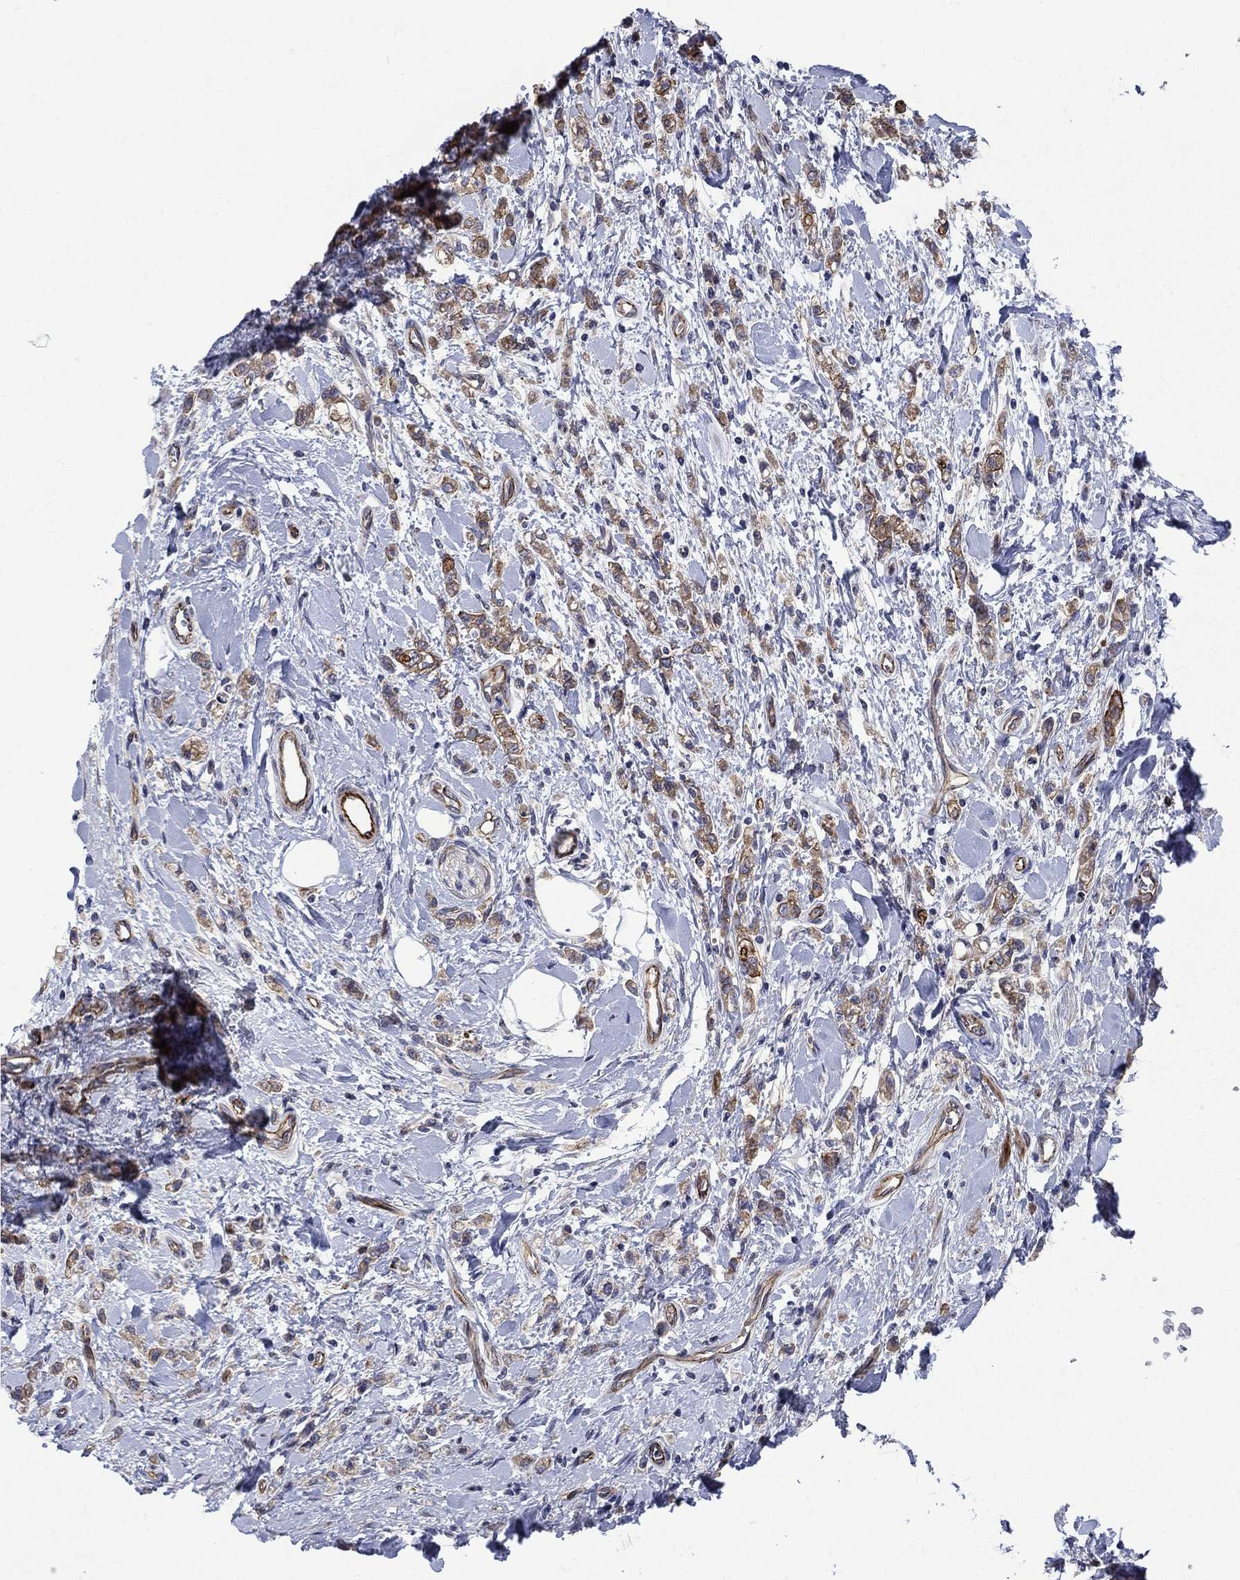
{"staining": {"intensity": "moderate", "quantity": ">75%", "location": "cytoplasmic/membranous"}, "tissue": "stomach cancer", "cell_type": "Tumor cells", "image_type": "cancer", "snomed": [{"axis": "morphology", "description": "Adenocarcinoma, NOS"}, {"axis": "topography", "description": "Stomach"}], "caption": "IHC of human stomach cancer (adenocarcinoma) demonstrates medium levels of moderate cytoplasmic/membranous expression in about >75% of tumor cells. (DAB (3,3'-diaminobenzidine) IHC with brightfield microscopy, high magnification).", "gene": "SLC7A1", "patient": {"sex": "male", "age": 77}}